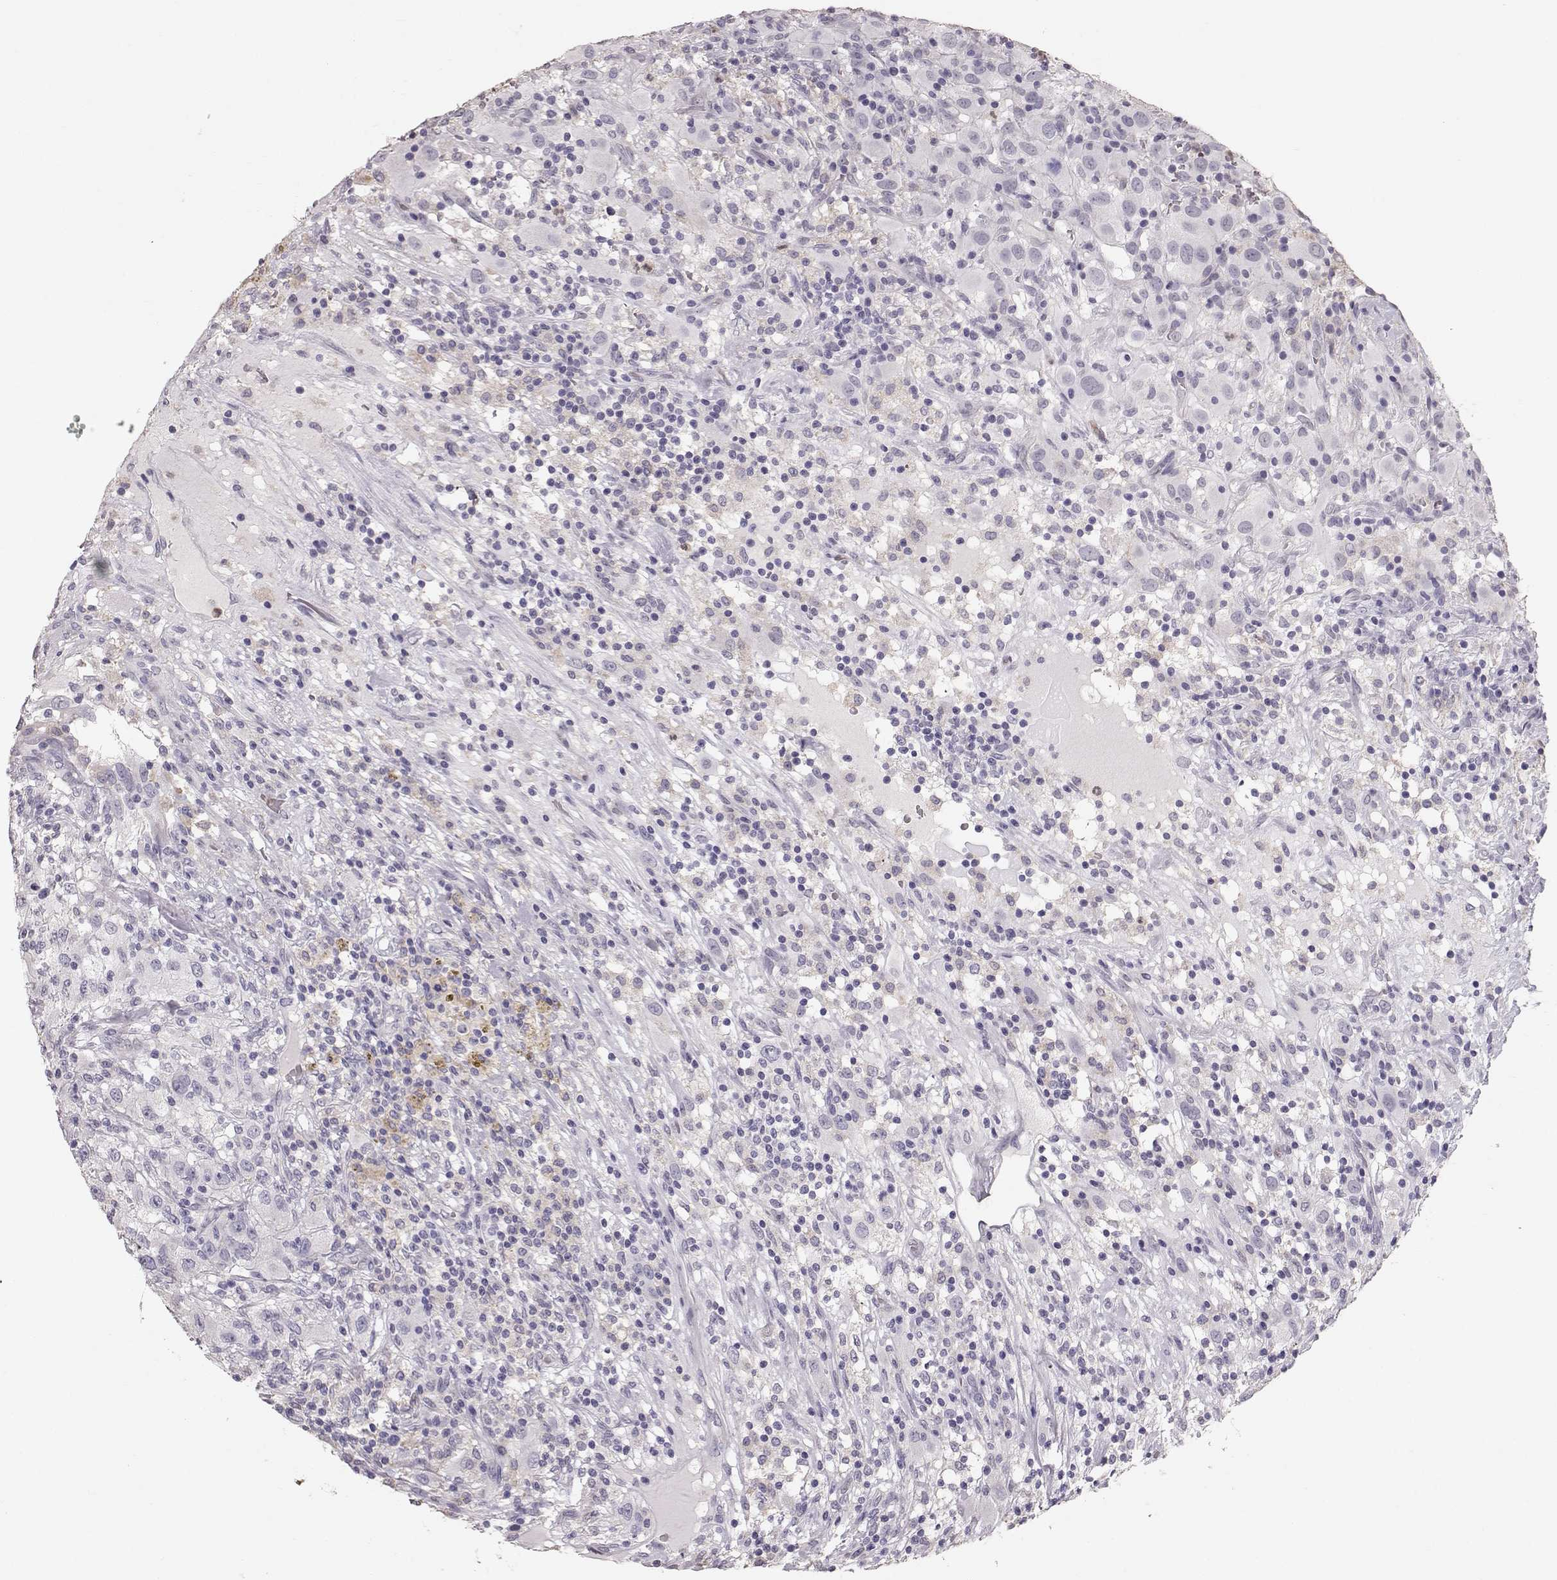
{"staining": {"intensity": "negative", "quantity": "none", "location": "none"}, "tissue": "renal cancer", "cell_type": "Tumor cells", "image_type": "cancer", "snomed": [{"axis": "morphology", "description": "Adenocarcinoma, NOS"}, {"axis": "topography", "description": "Kidney"}], "caption": "This is an immunohistochemistry histopathology image of human renal adenocarcinoma. There is no positivity in tumor cells.", "gene": "POU1F1", "patient": {"sex": "female", "age": 67}}